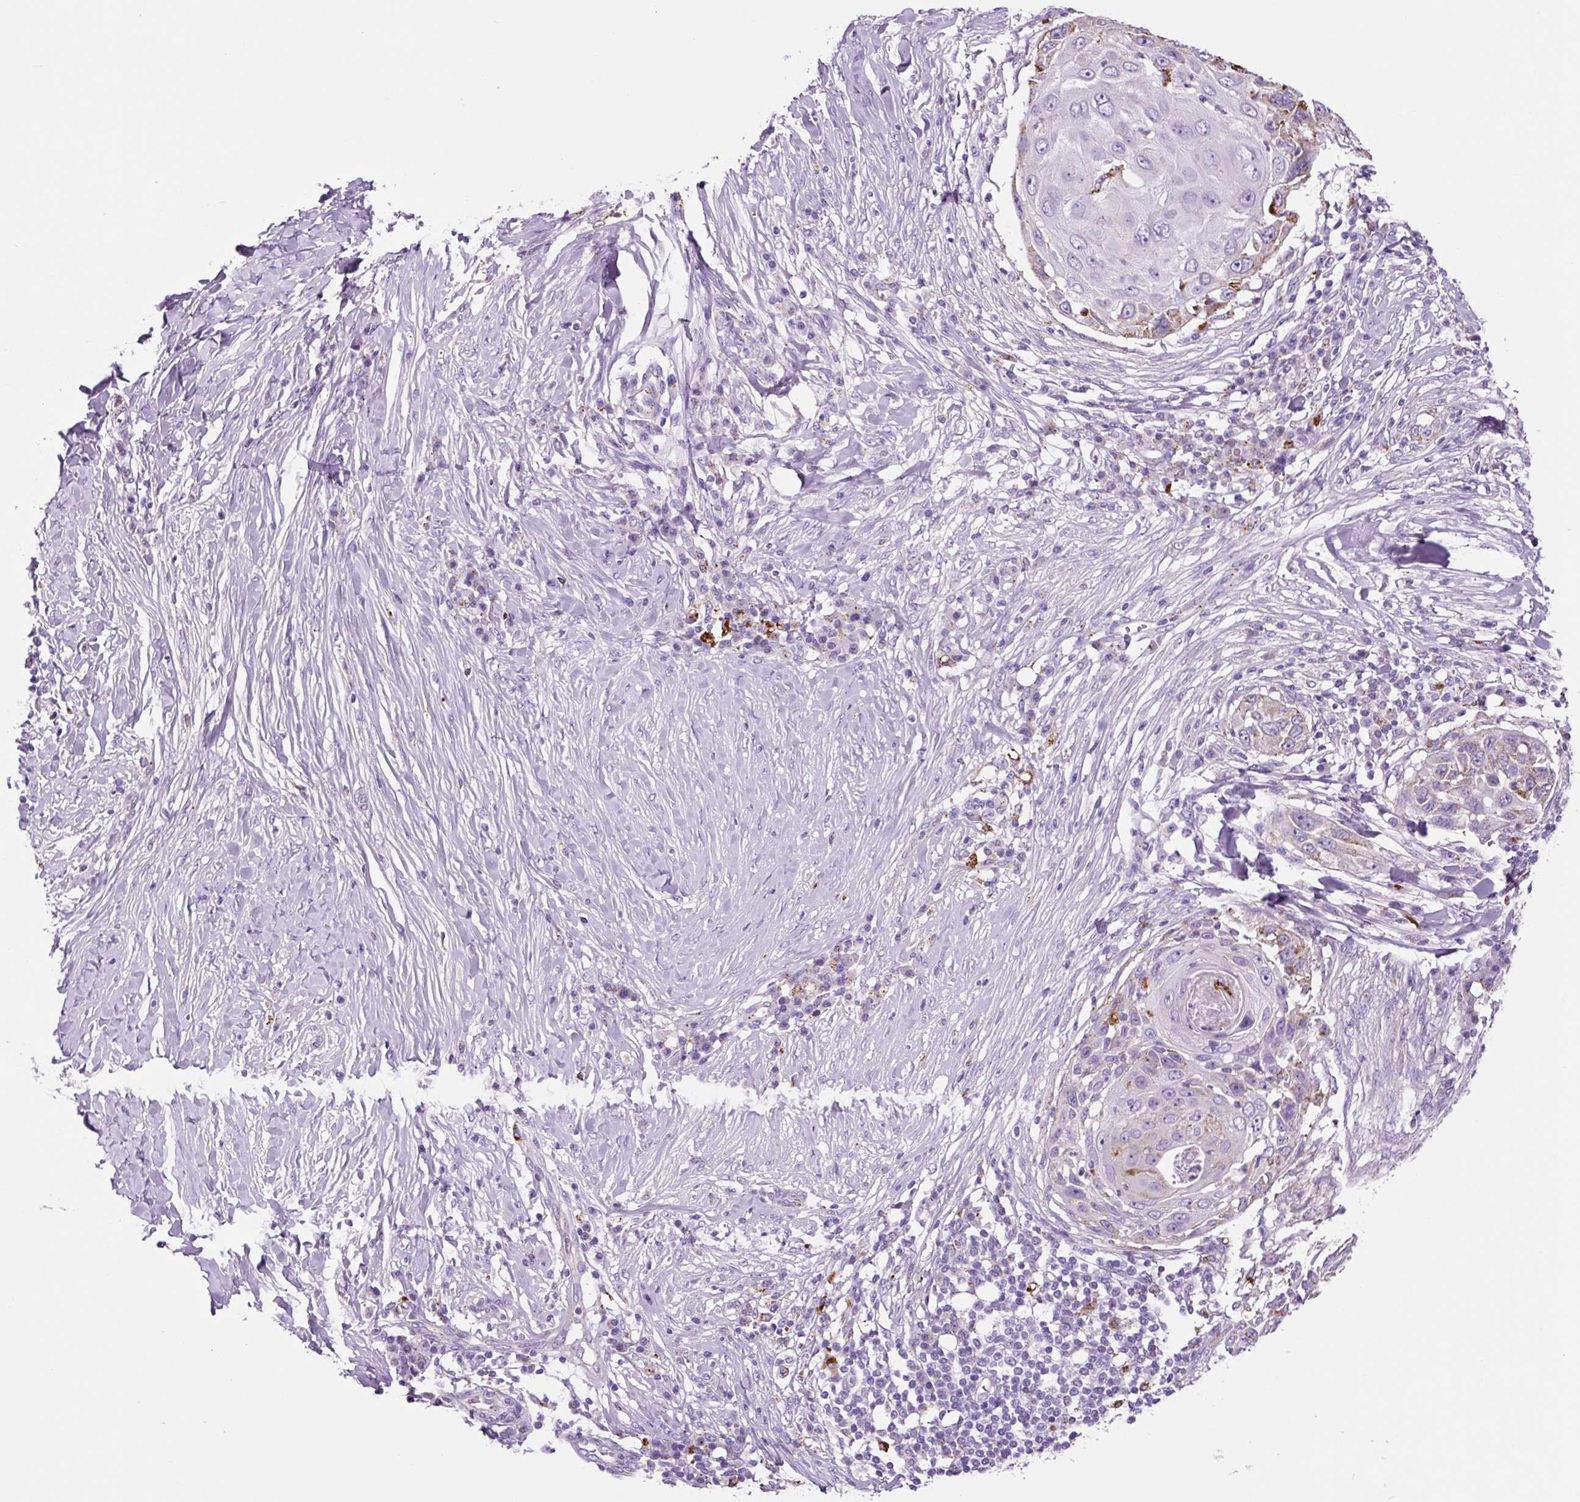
{"staining": {"intensity": "negative", "quantity": "none", "location": "none"}, "tissue": "skin cancer", "cell_type": "Tumor cells", "image_type": "cancer", "snomed": [{"axis": "morphology", "description": "Squamous cell carcinoma, NOS"}, {"axis": "topography", "description": "Skin"}], "caption": "Immunohistochemistry image of neoplastic tissue: skin cancer stained with DAB (3,3'-diaminobenzidine) shows no significant protein positivity in tumor cells.", "gene": "LCN10", "patient": {"sex": "female", "age": 44}}